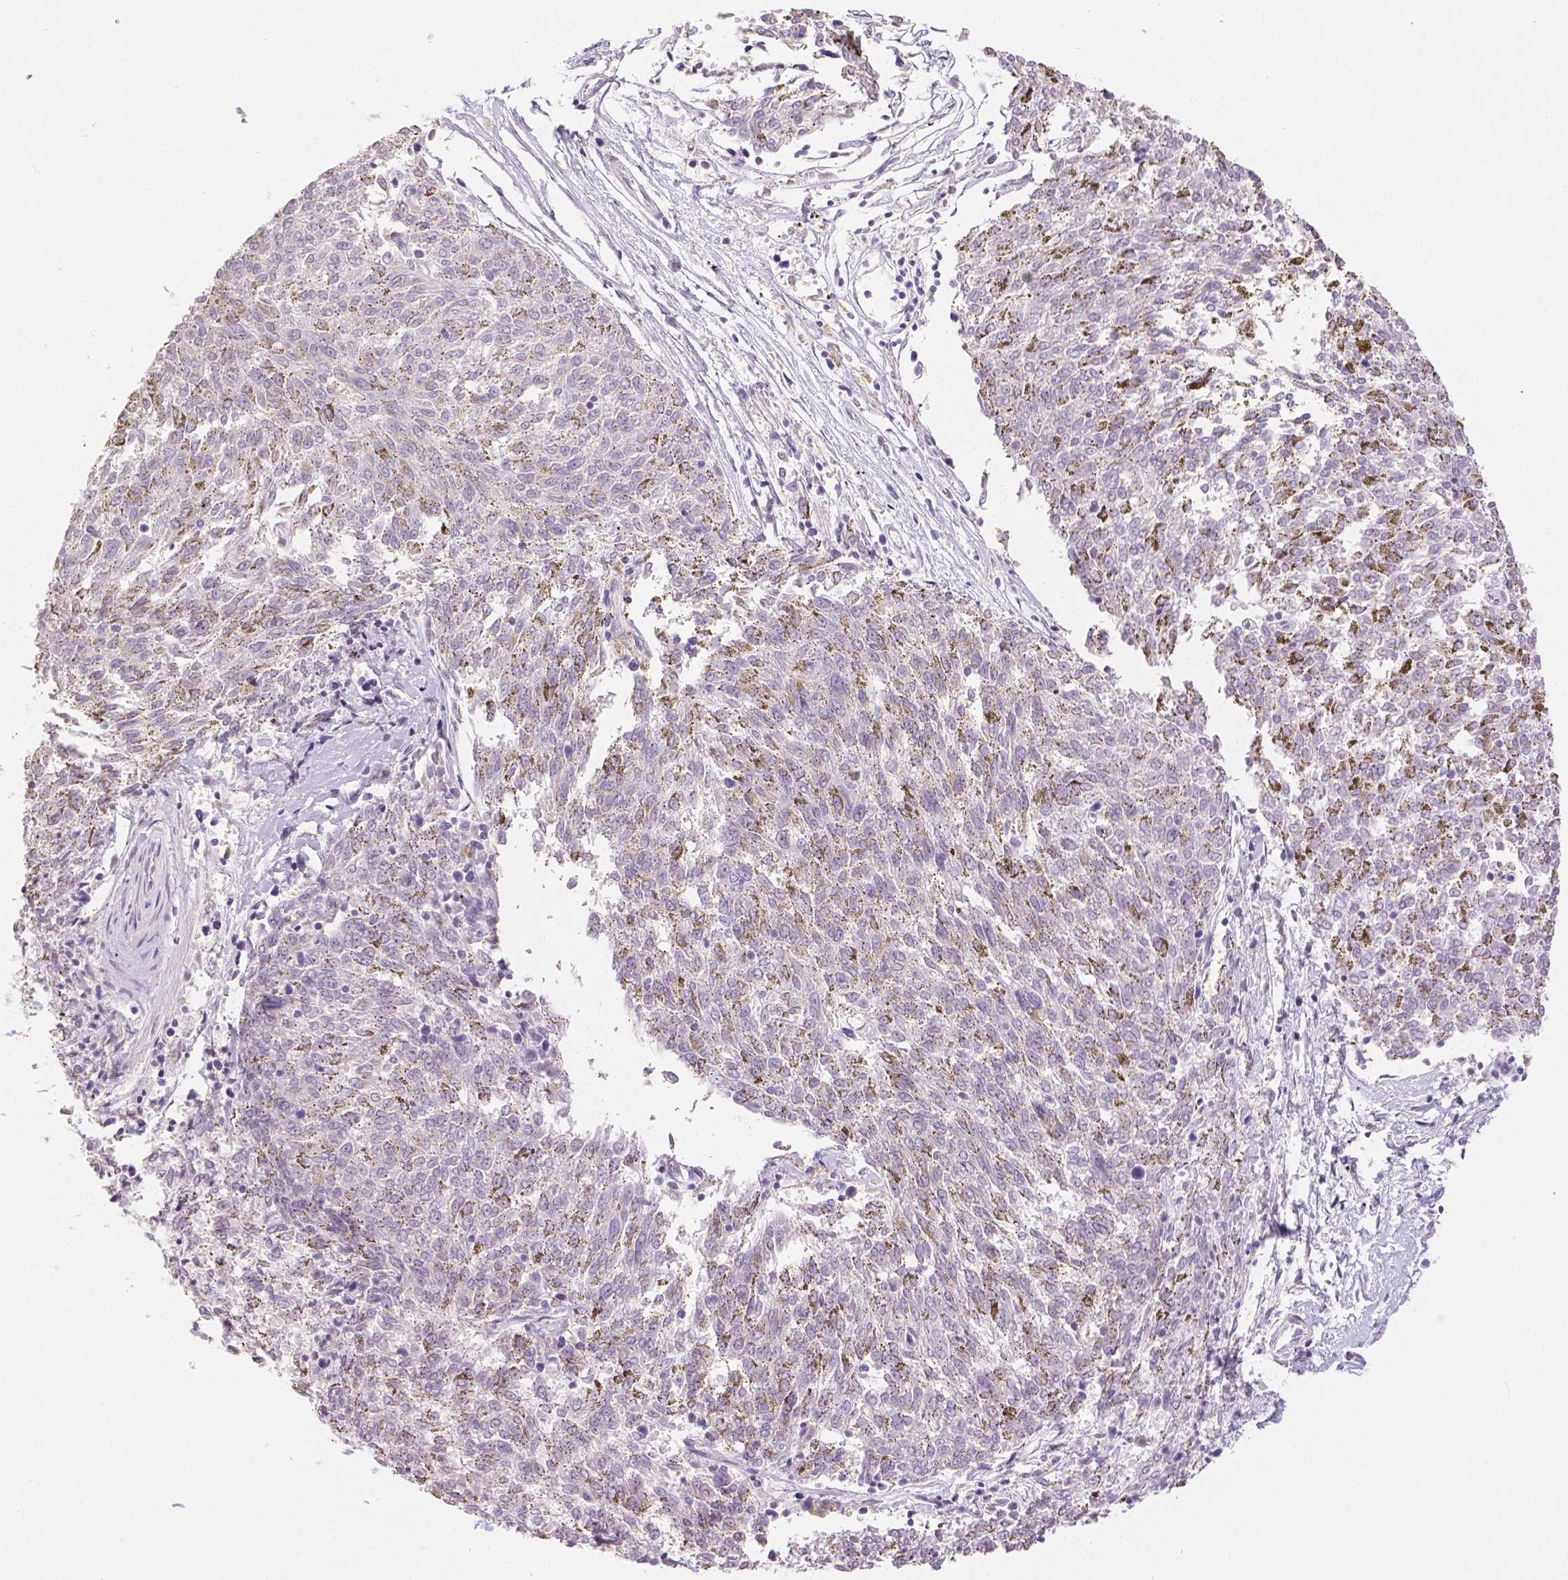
{"staining": {"intensity": "negative", "quantity": "none", "location": "none"}, "tissue": "melanoma", "cell_type": "Tumor cells", "image_type": "cancer", "snomed": [{"axis": "morphology", "description": "Malignant melanoma, NOS"}, {"axis": "topography", "description": "Skin"}], "caption": "This is an IHC micrograph of malignant melanoma. There is no expression in tumor cells.", "gene": "OCLN", "patient": {"sex": "female", "age": 72}}